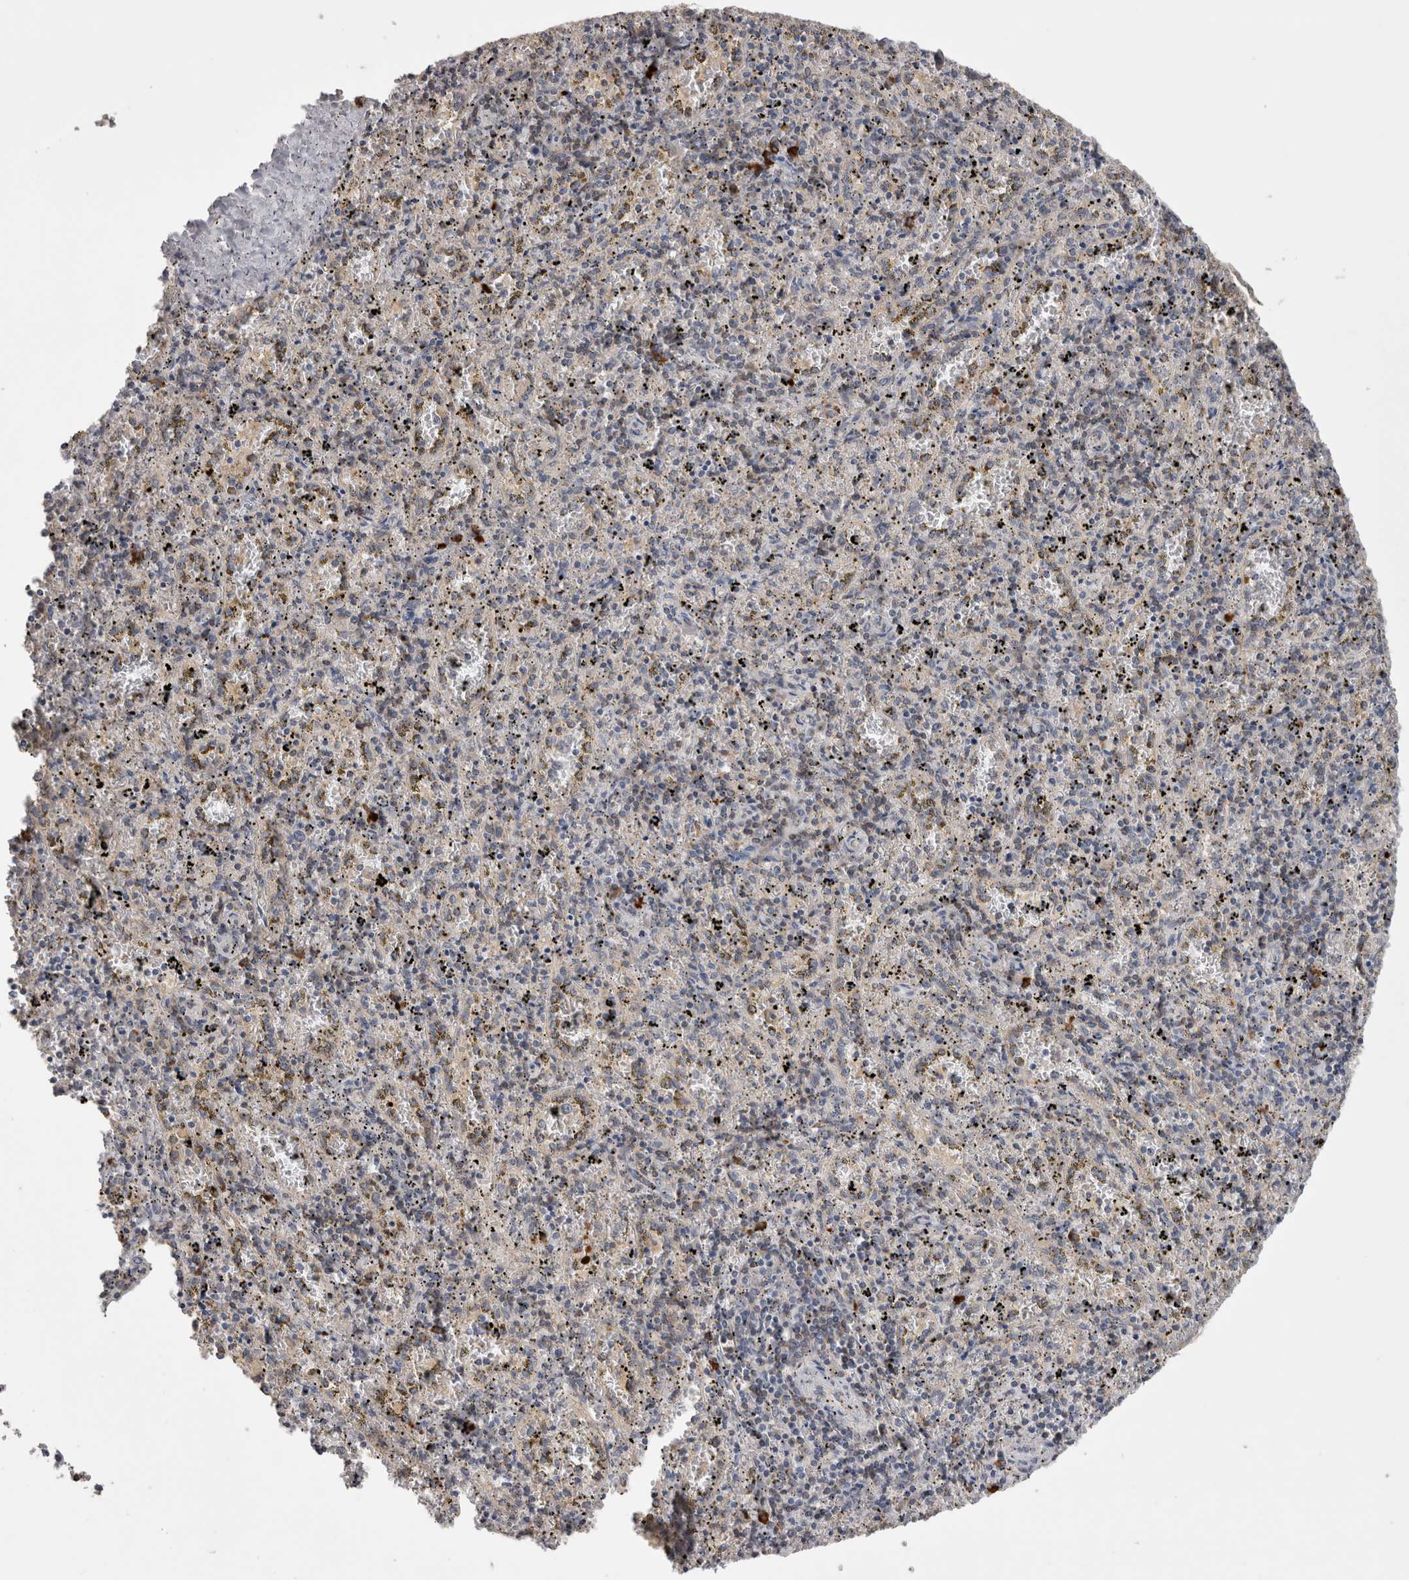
{"staining": {"intensity": "negative", "quantity": "none", "location": "none"}, "tissue": "spleen", "cell_type": "Cells in red pulp", "image_type": "normal", "snomed": [{"axis": "morphology", "description": "Normal tissue, NOS"}, {"axis": "topography", "description": "Spleen"}], "caption": "DAB (3,3'-diaminobenzidine) immunohistochemical staining of unremarkable spleen demonstrates no significant staining in cells in red pulp.", "gene": "PPP3CC", "patient": {"sex": "male", "age": 11}}